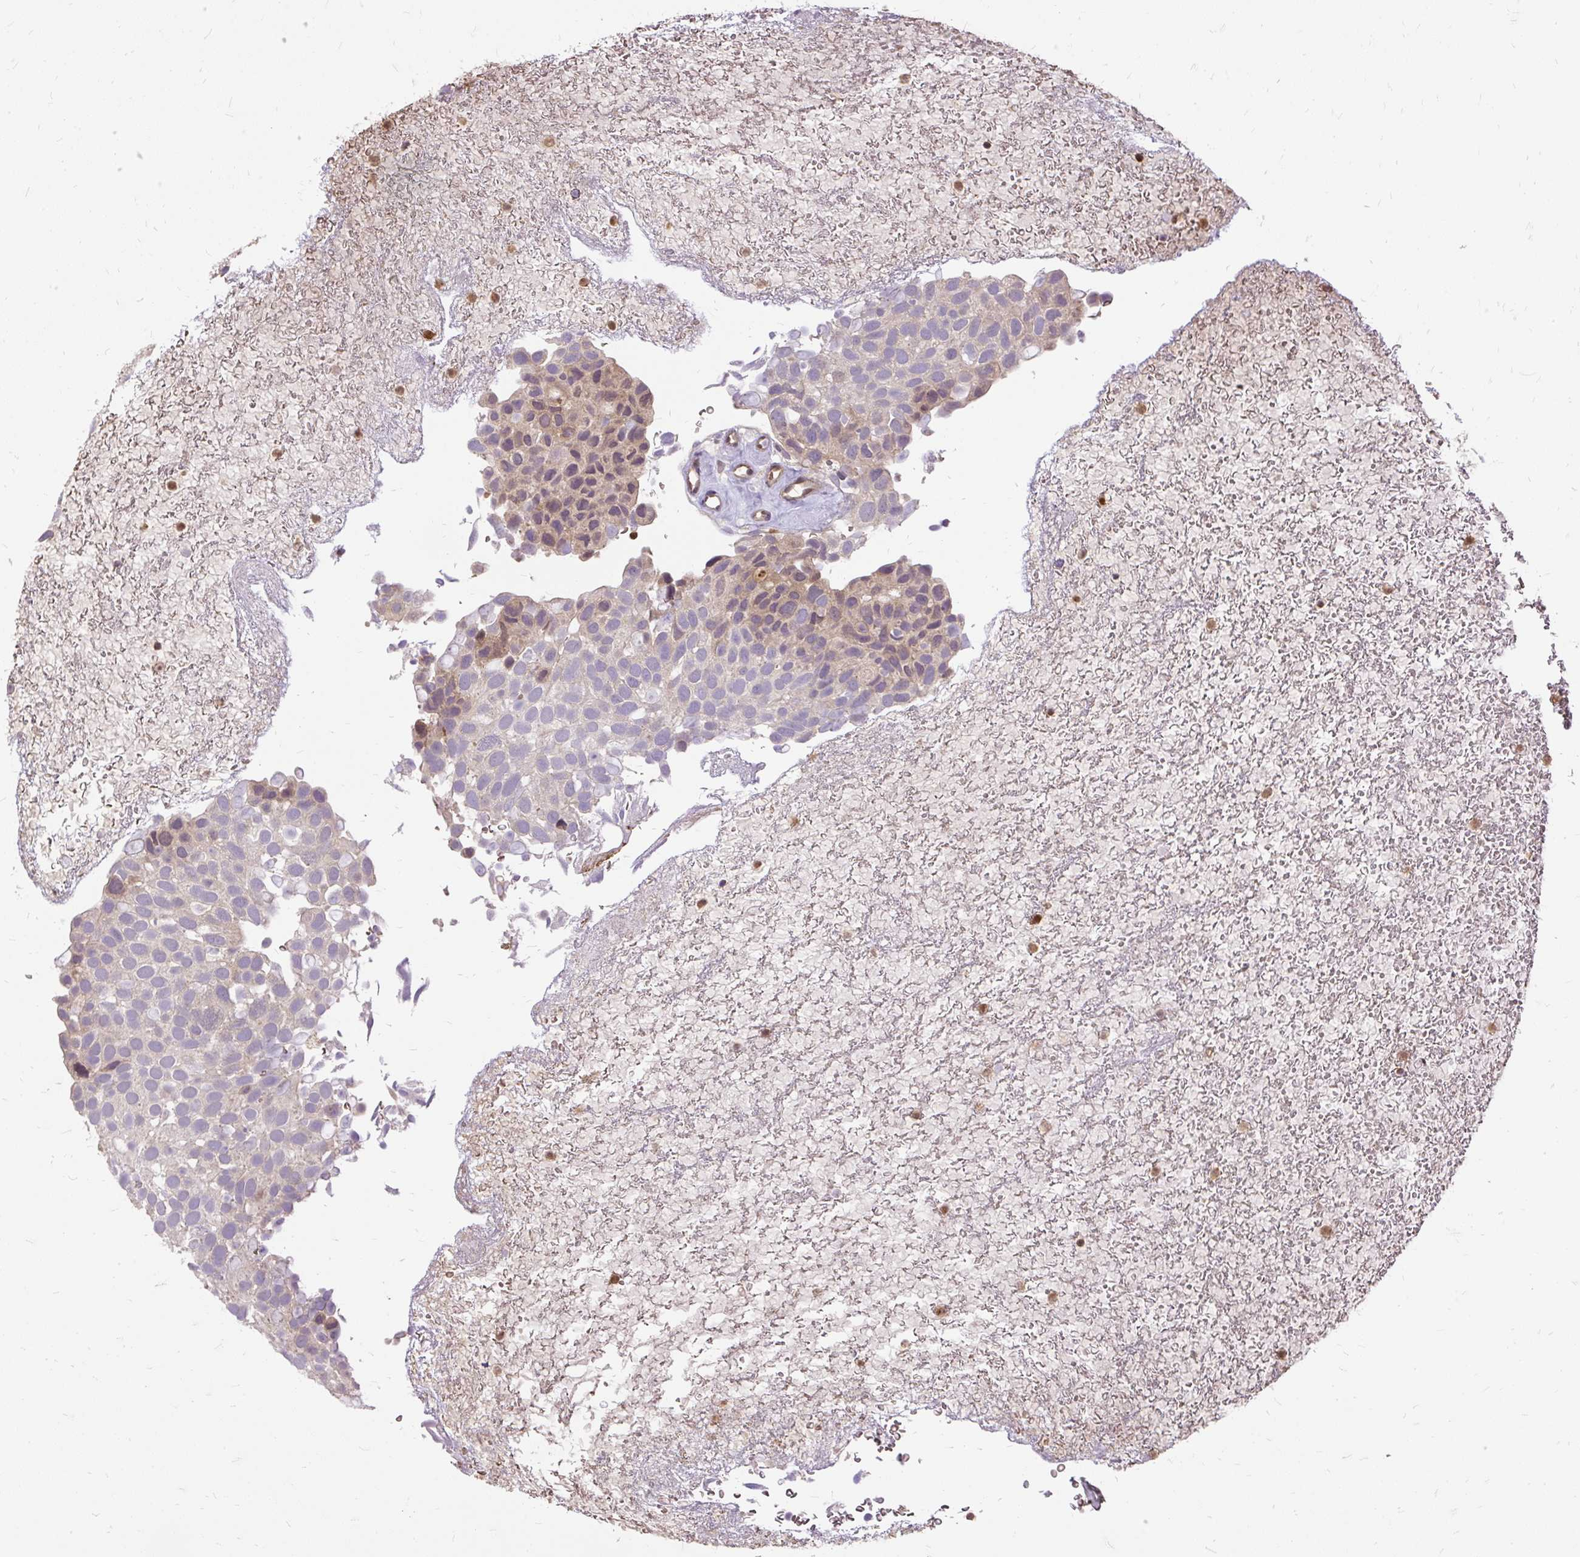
{"staining": {"intensity": "weak", "quantity": "<25%", "location": "cytoplasmic/membranous"}, "tissue": "urothelial cancer", "cell_type": "Tumor cells", "image_type": "cancer", "snomed": [{"axis": "morphology", "description": "Urothelial carcinoma, Low grade"}, {"axis": "topography", "description": "Urinary bladder"}], "caption": "Urothelial carcinoma (low-grade) was stained to show a protein in brown. There is no significant positivity in tumor cells.", "gene": "AP5S1", "patient": {"sex": "male", "age": 78}}